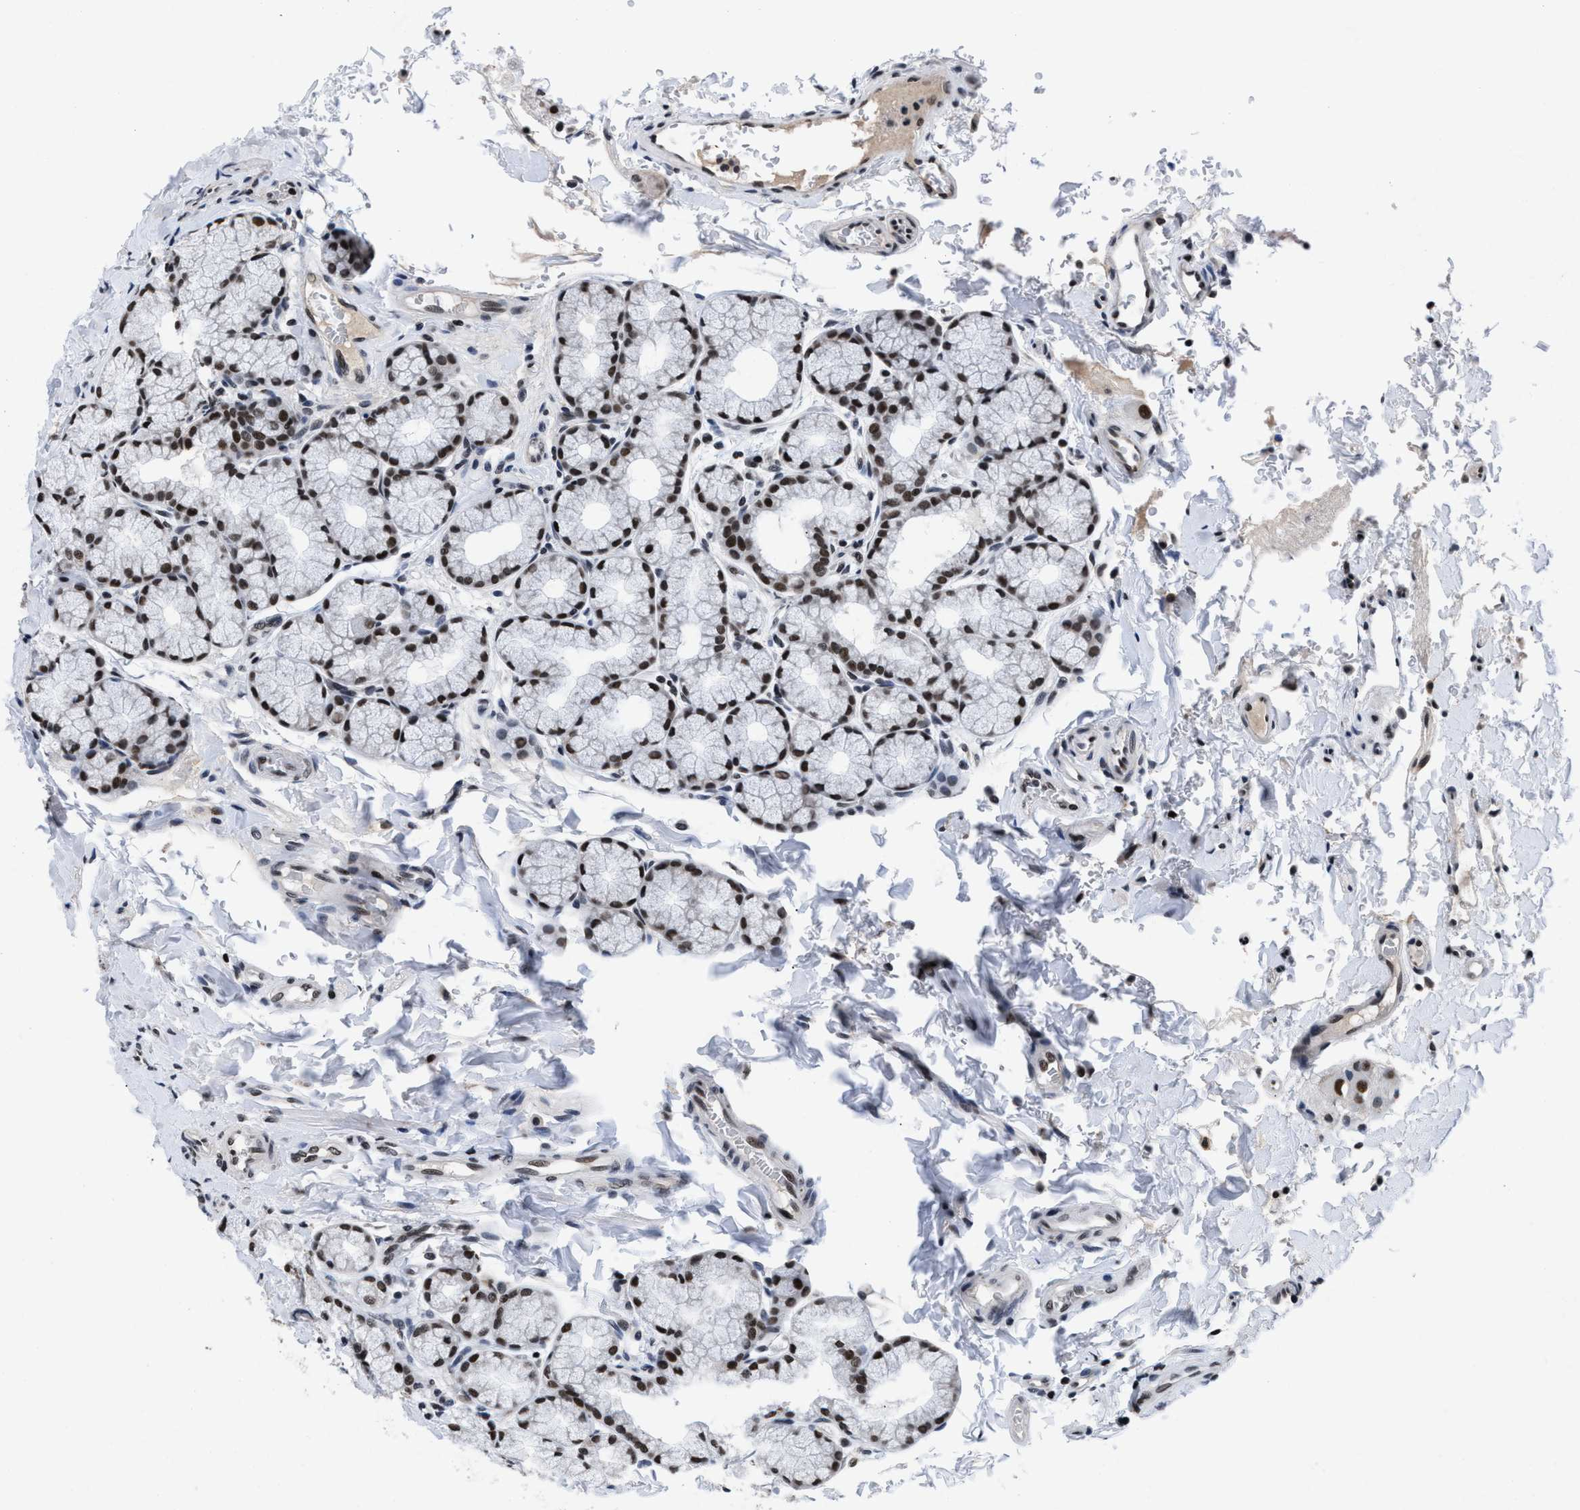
{"staining": {"intensity": "moderate", "quantity": ">75%", "location": "nuclear"}, "tissue": "duodenum", "cell_type": "Glandular cells", "image_type": "normal", "snomed": [{"axis": "morphology", "description": "Normal tissue, NOS"}, {"axis": "topography", "description": "Duodenum"}], "caption": "IHC (DAB (3,3'-diaminobenzidine)) staining of unremarkable human duodenum reveals moderate nuclear protein expression in approximately >75% of glandular cells. Nuclei are stained in blue.", "gene": "WDR81", "patient": {"sex": "male", "age": 50}}